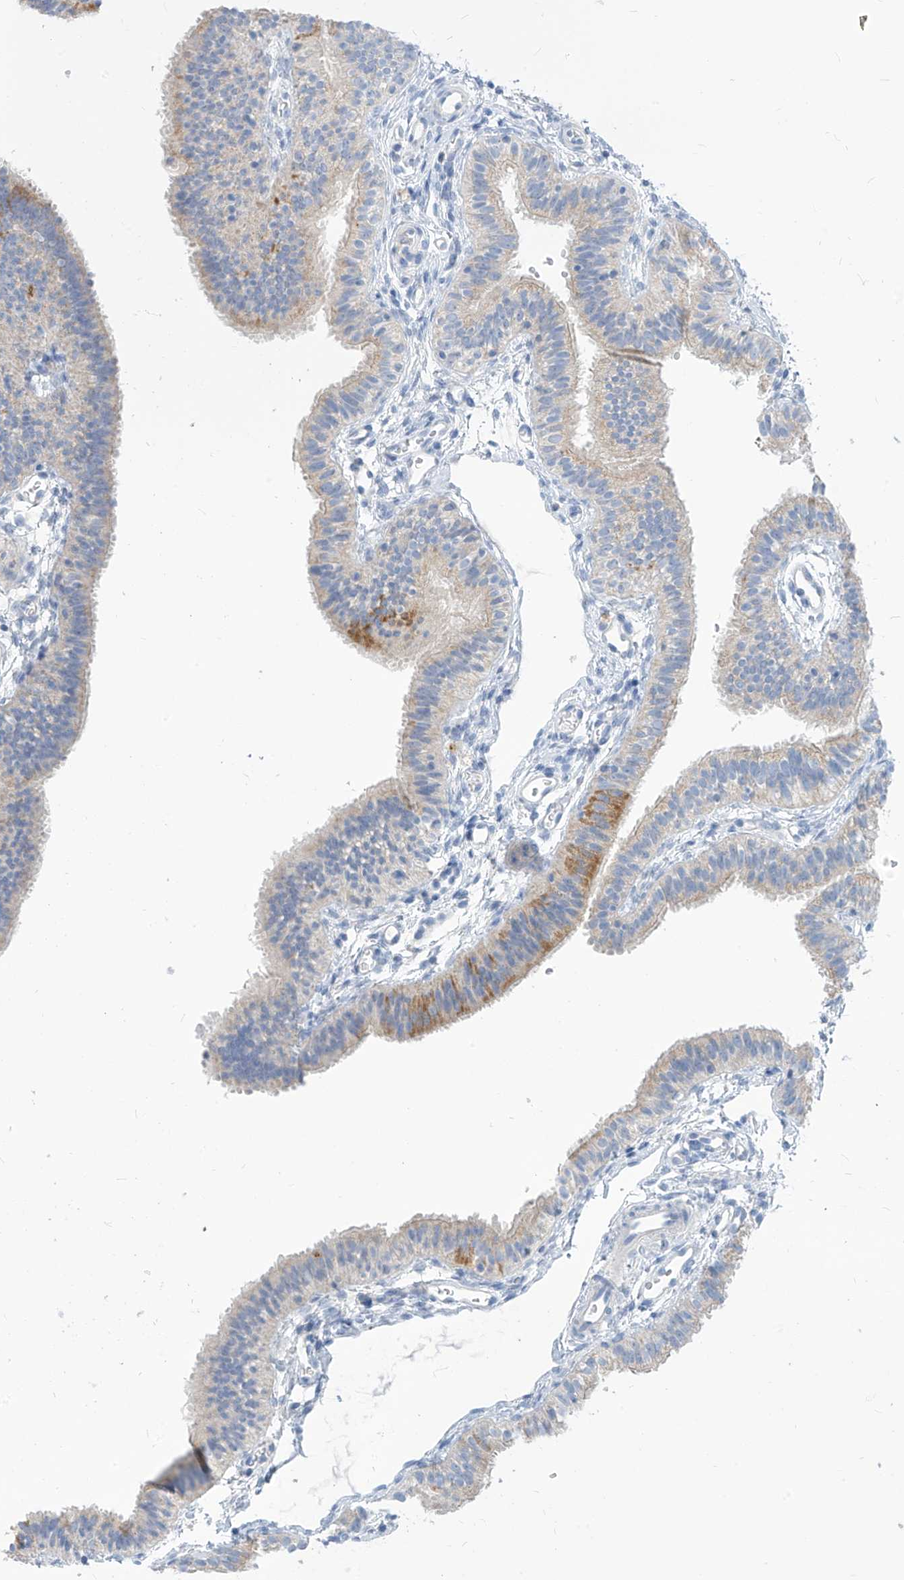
{"staining": {"intensity": "moderate", "quantity": "<25%", "location": "cytoplasmic/membranous"}, "tissue": "fallopian tube", "cell_type": "Glandular cells", "image_type": "normal", "snomed": [{"axis": "morphology", "description": "Normal tissue, NOS"}, {"axis": "topography", "description": "Fallopian tube"}], "caption": "Fallopian tube was stained to show a protein in brown. There is low levels of moderate cytoplasmic/membranous expression in about <25% of glandular cells. (DAB (3,3'-diaminobenzidine) = brown stain, brightfield microscopy at high magnification).", "gene": "ZNF404", "patient": {"sex": "female", "age": 35}}